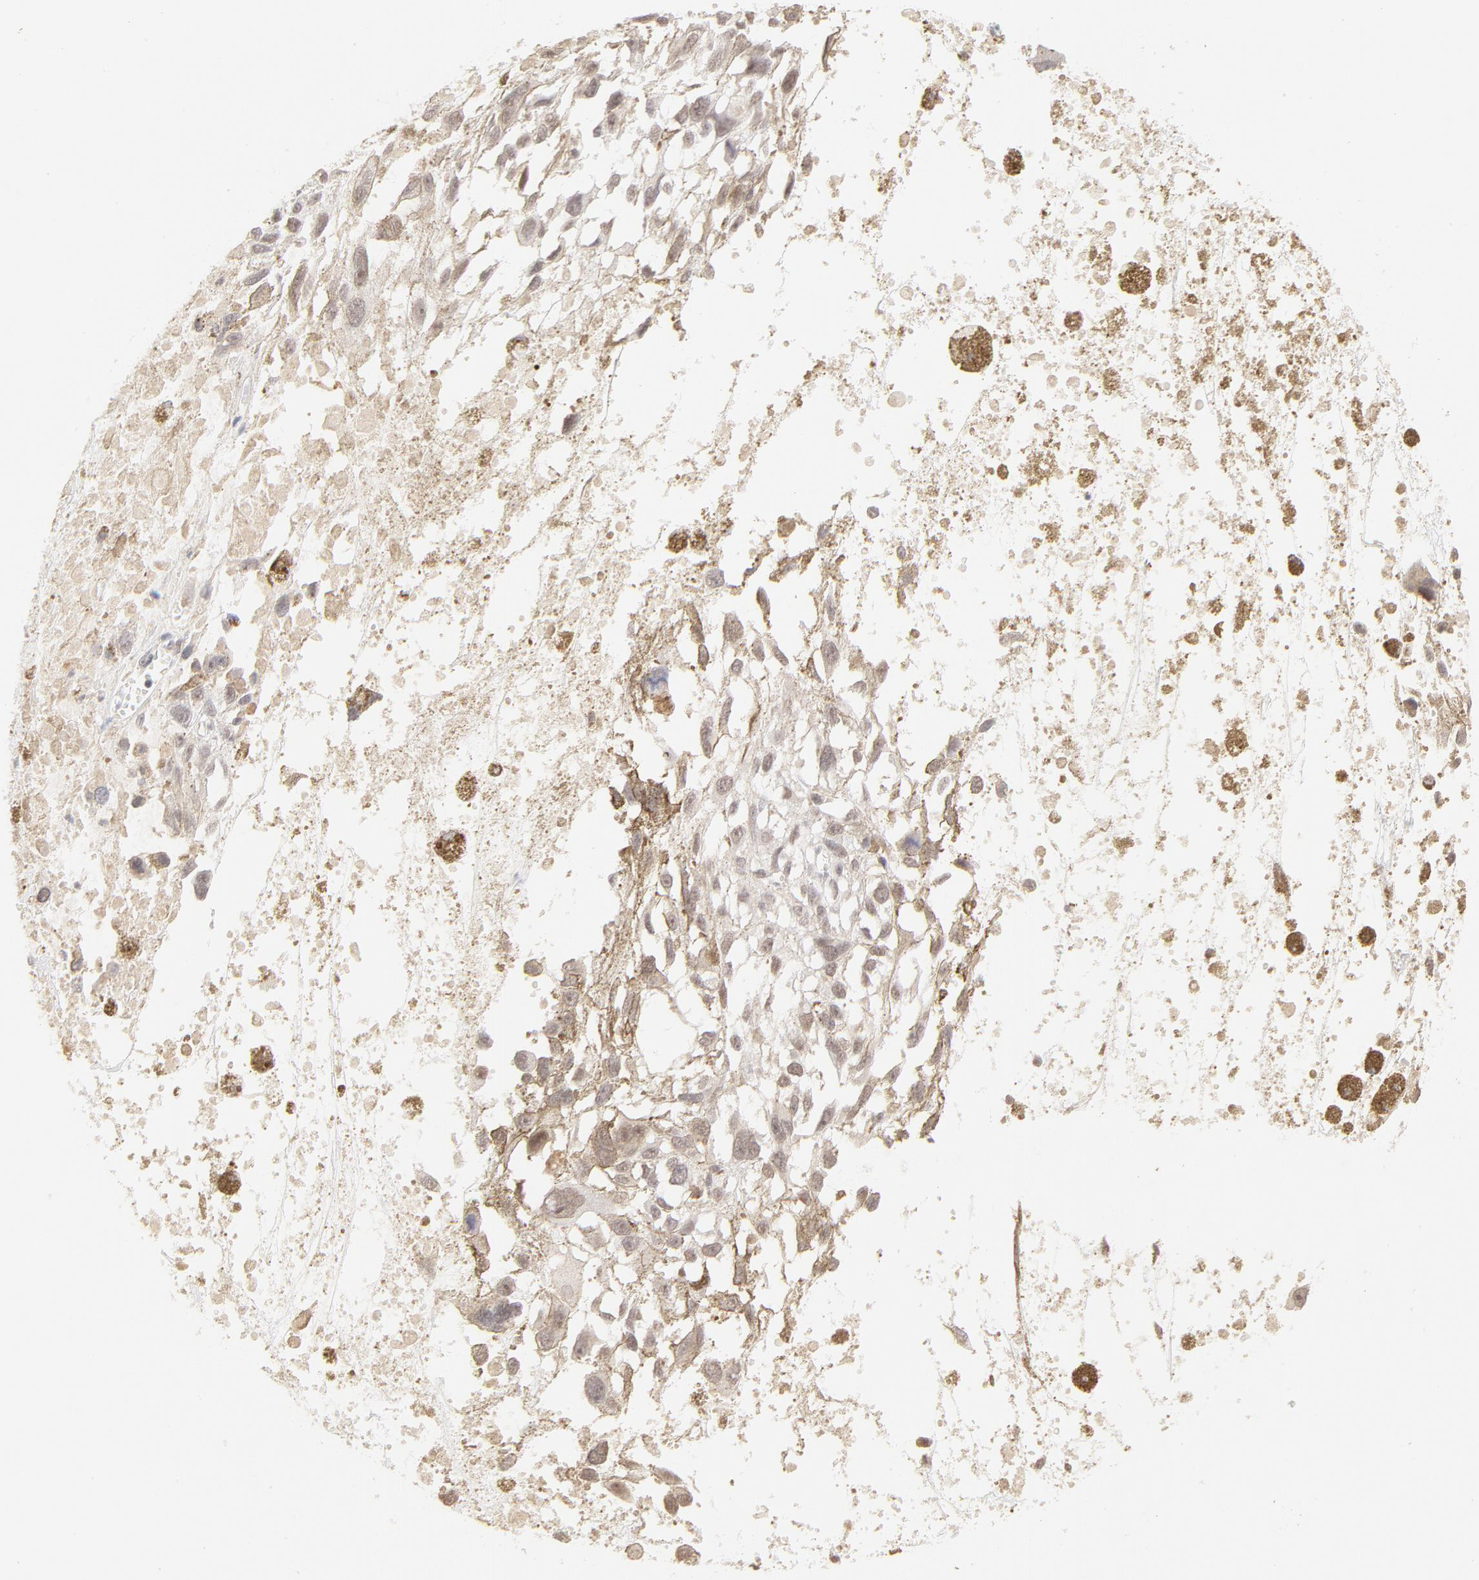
{"staining": {"intensity": "weak", "quantity": "<25%", "location": "nuclear"}, "tissue": "melanoma", "cell_type": "Tumor cells", "image_type": "cancer", "snomed": [{"axis": "morphology", "description": "Malignant melanoma, Metastatic site"}, {"axis": "topography", "description": "Lymph node"}], "caption": "Immunohistochemistry of melanoma demonstrates no expression in tumor cells.", "gene": "PBX3", "patient": {"sex": "male", "age": 59}}